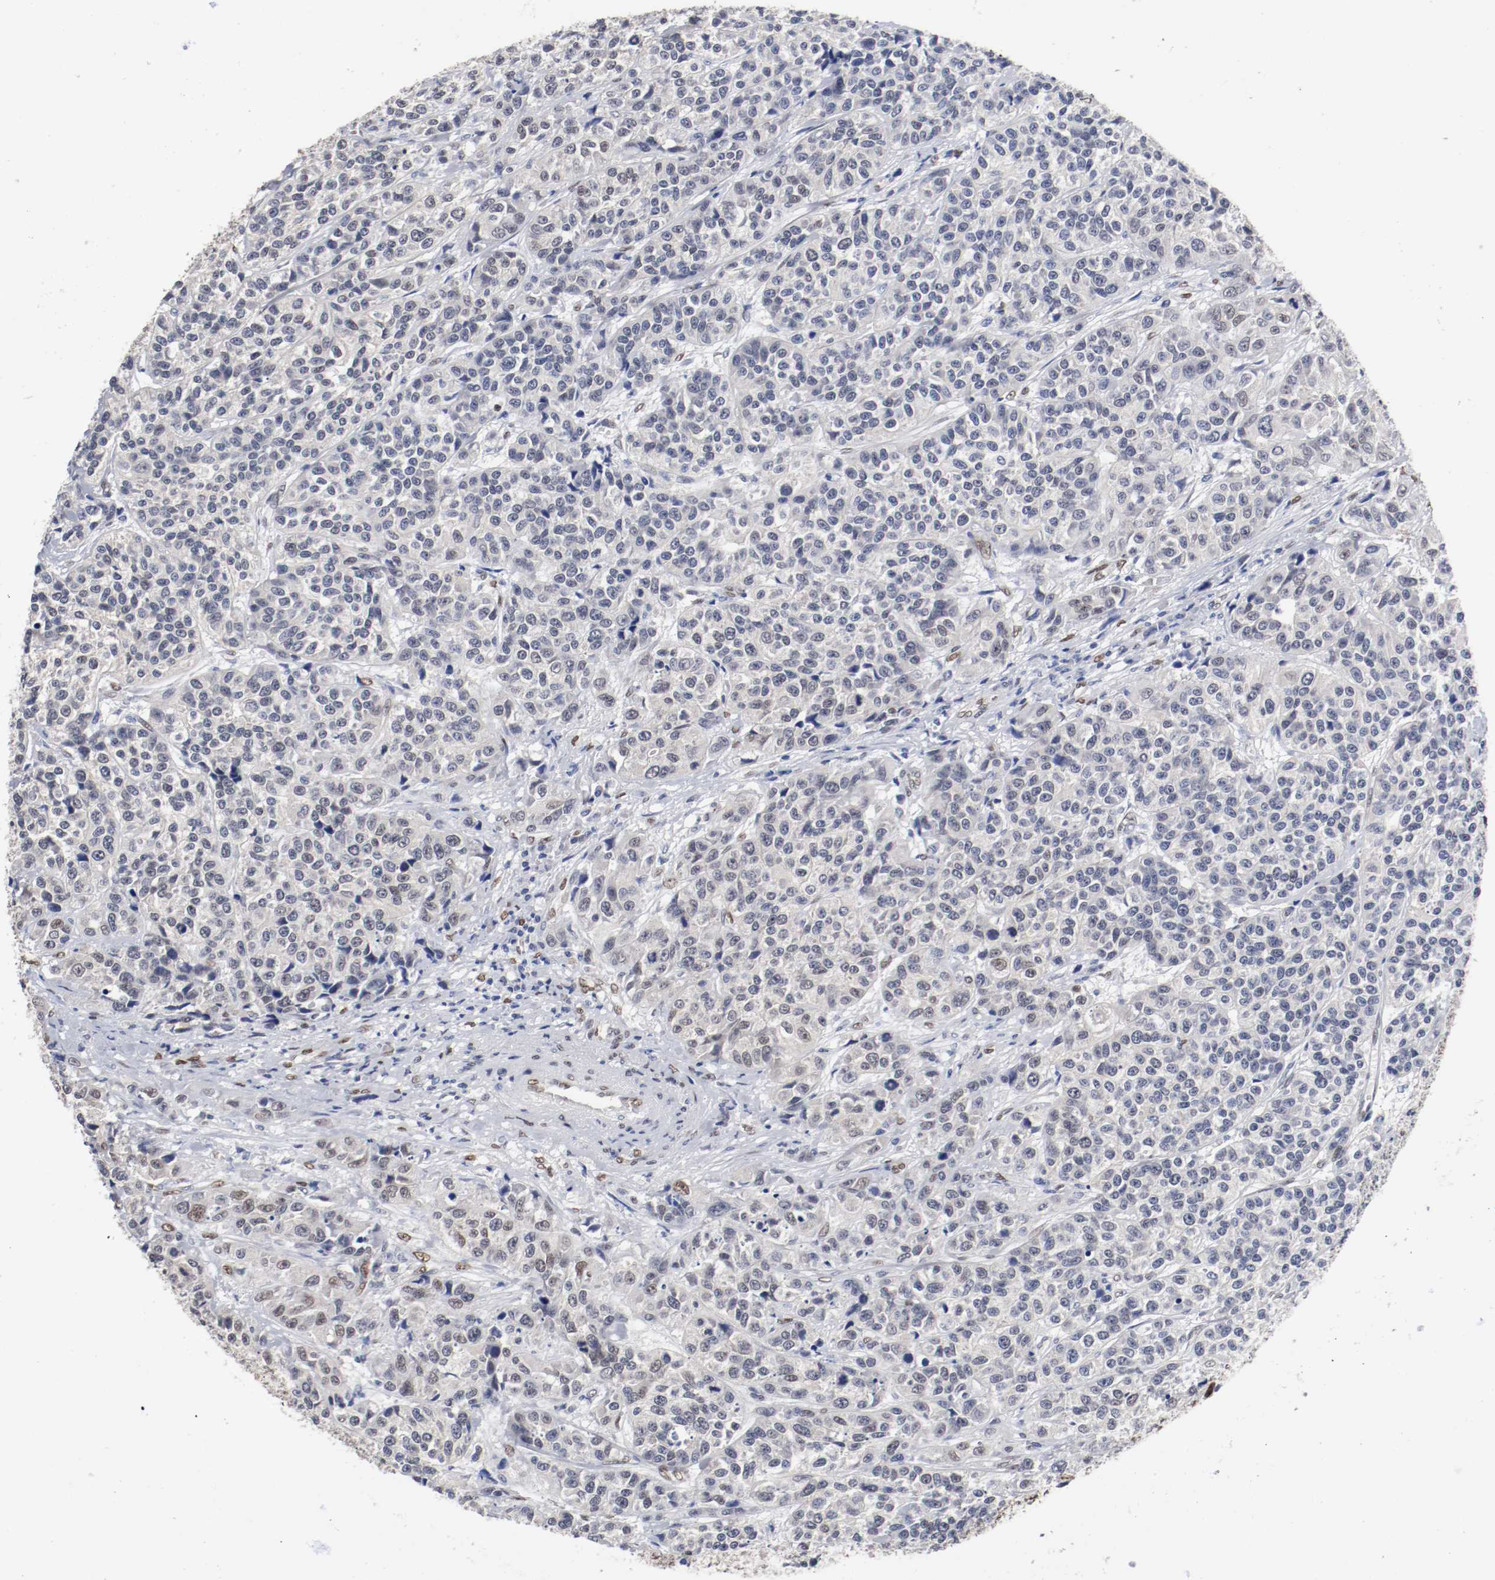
{"staining": {"intensity": "weak", "quantity": "<25%", "location": "nuclear"}, "tissue": "urothelial cancer", "cell_type": "Tumor cells", "image_type": "cancer", "snomed": [{"axis": "morphology", "description": "Urothelial carcinoma, High grade"}, {"axis": "topography", "description": "Urinary bladder"}], "caption": "Tumor cells show no significant protein expression in urothelial cancer.", "gene": "FOSL2", "patient": {"sex": "female", "age": 81}}